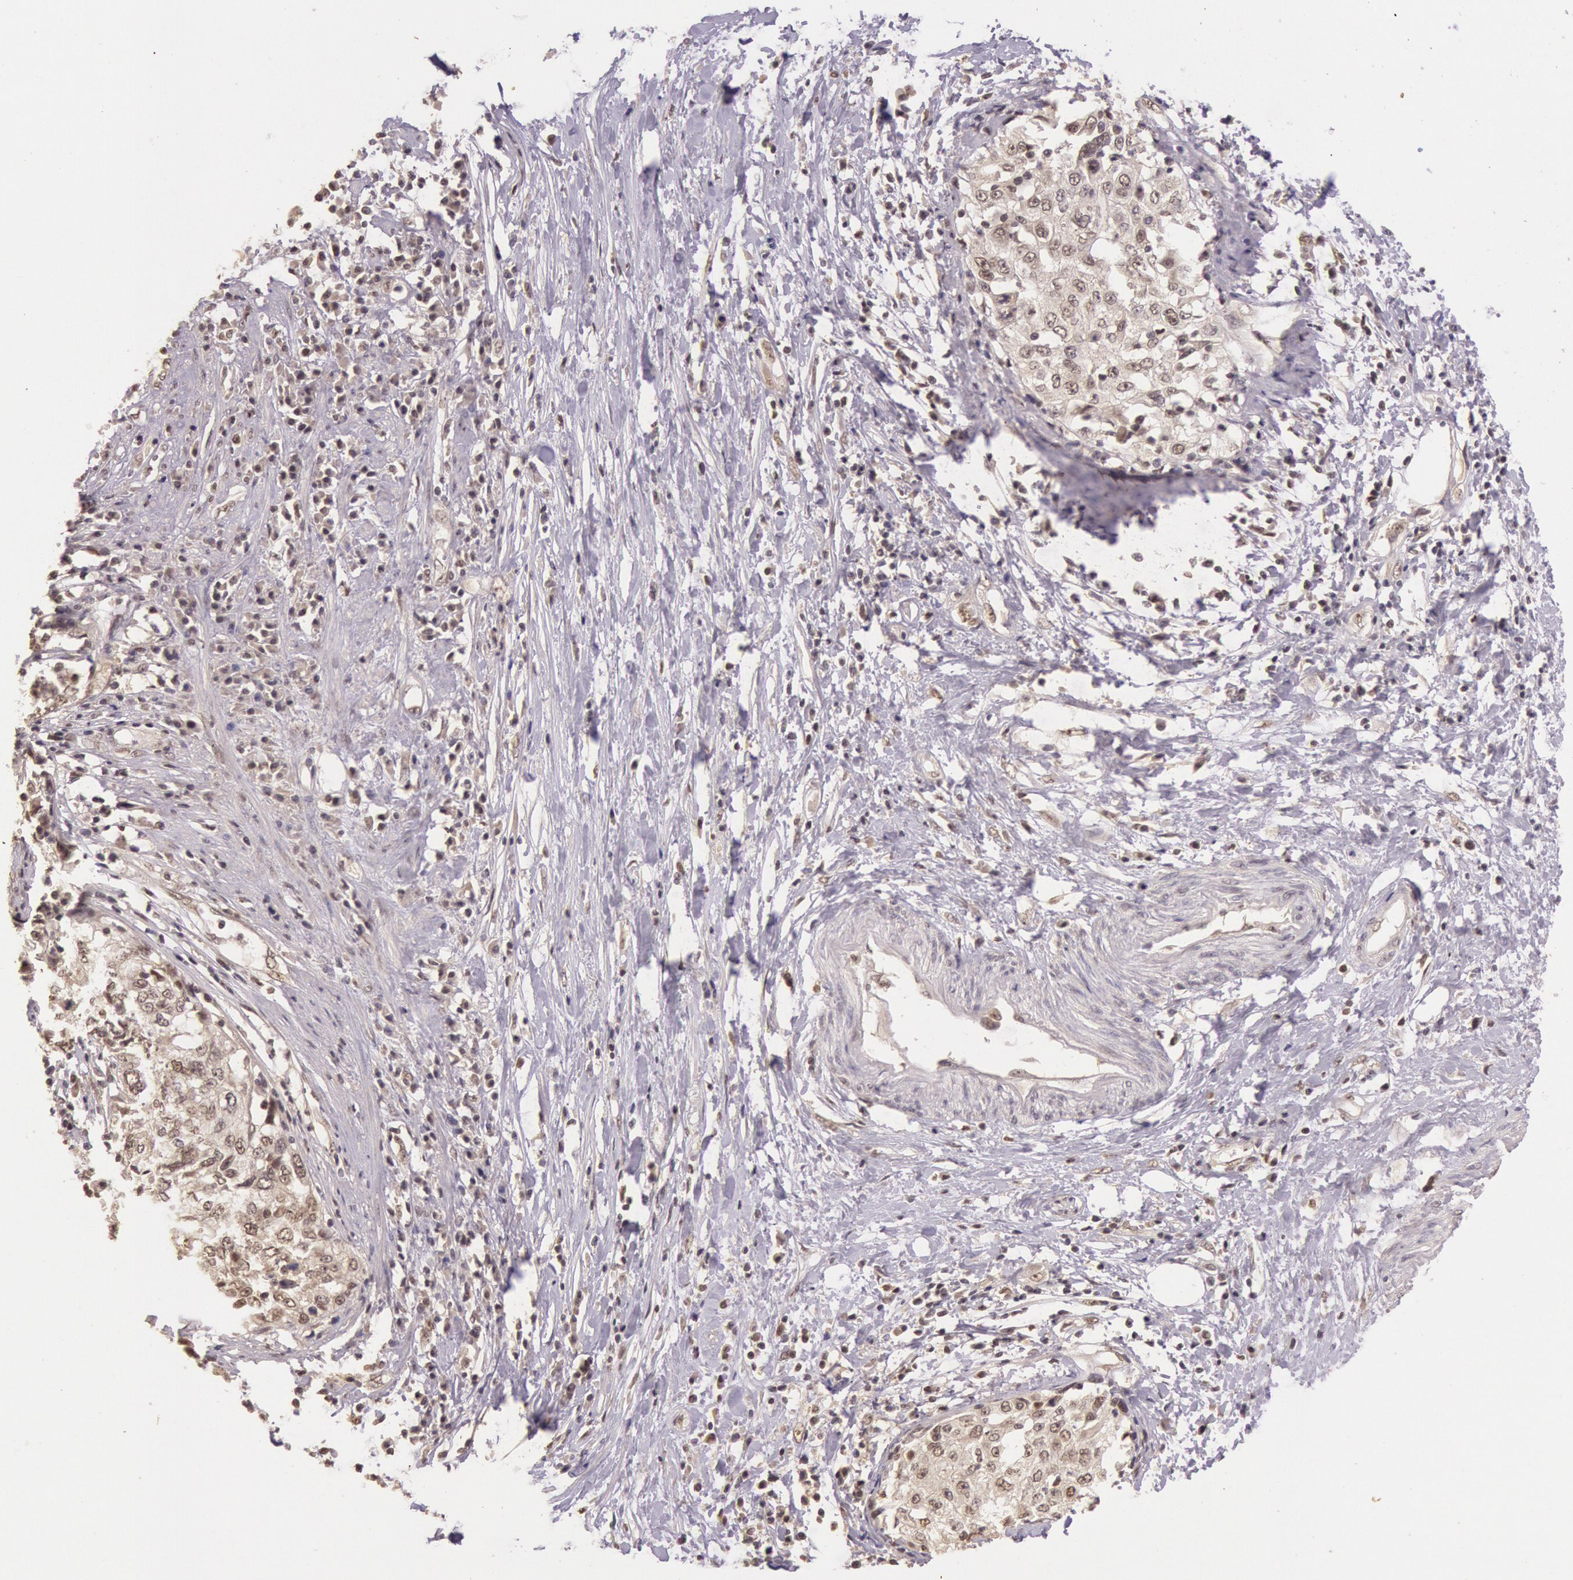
{"staining": {"intensity": "weak", "quantity": "25%-75%", "location": "cytoplasmic/membranous"}, "tissue": "cervical cancer", "cell_type": "Tumor cells", "image_type": "cancer", "snomed": [{"axis": "morphology", "description": "Squamous cell carcinoma, NOS"}, {"axis": "topography", "description": "Cervix"}], "caption": "Protein analysis of squamous cell carcinoma (cervical) tissue displays weak cytoplasmic/membranous expression in about 25%-75% of tumor cells.", "gene": "RTL10", "patient": {"sex": "female", "age": 57}}